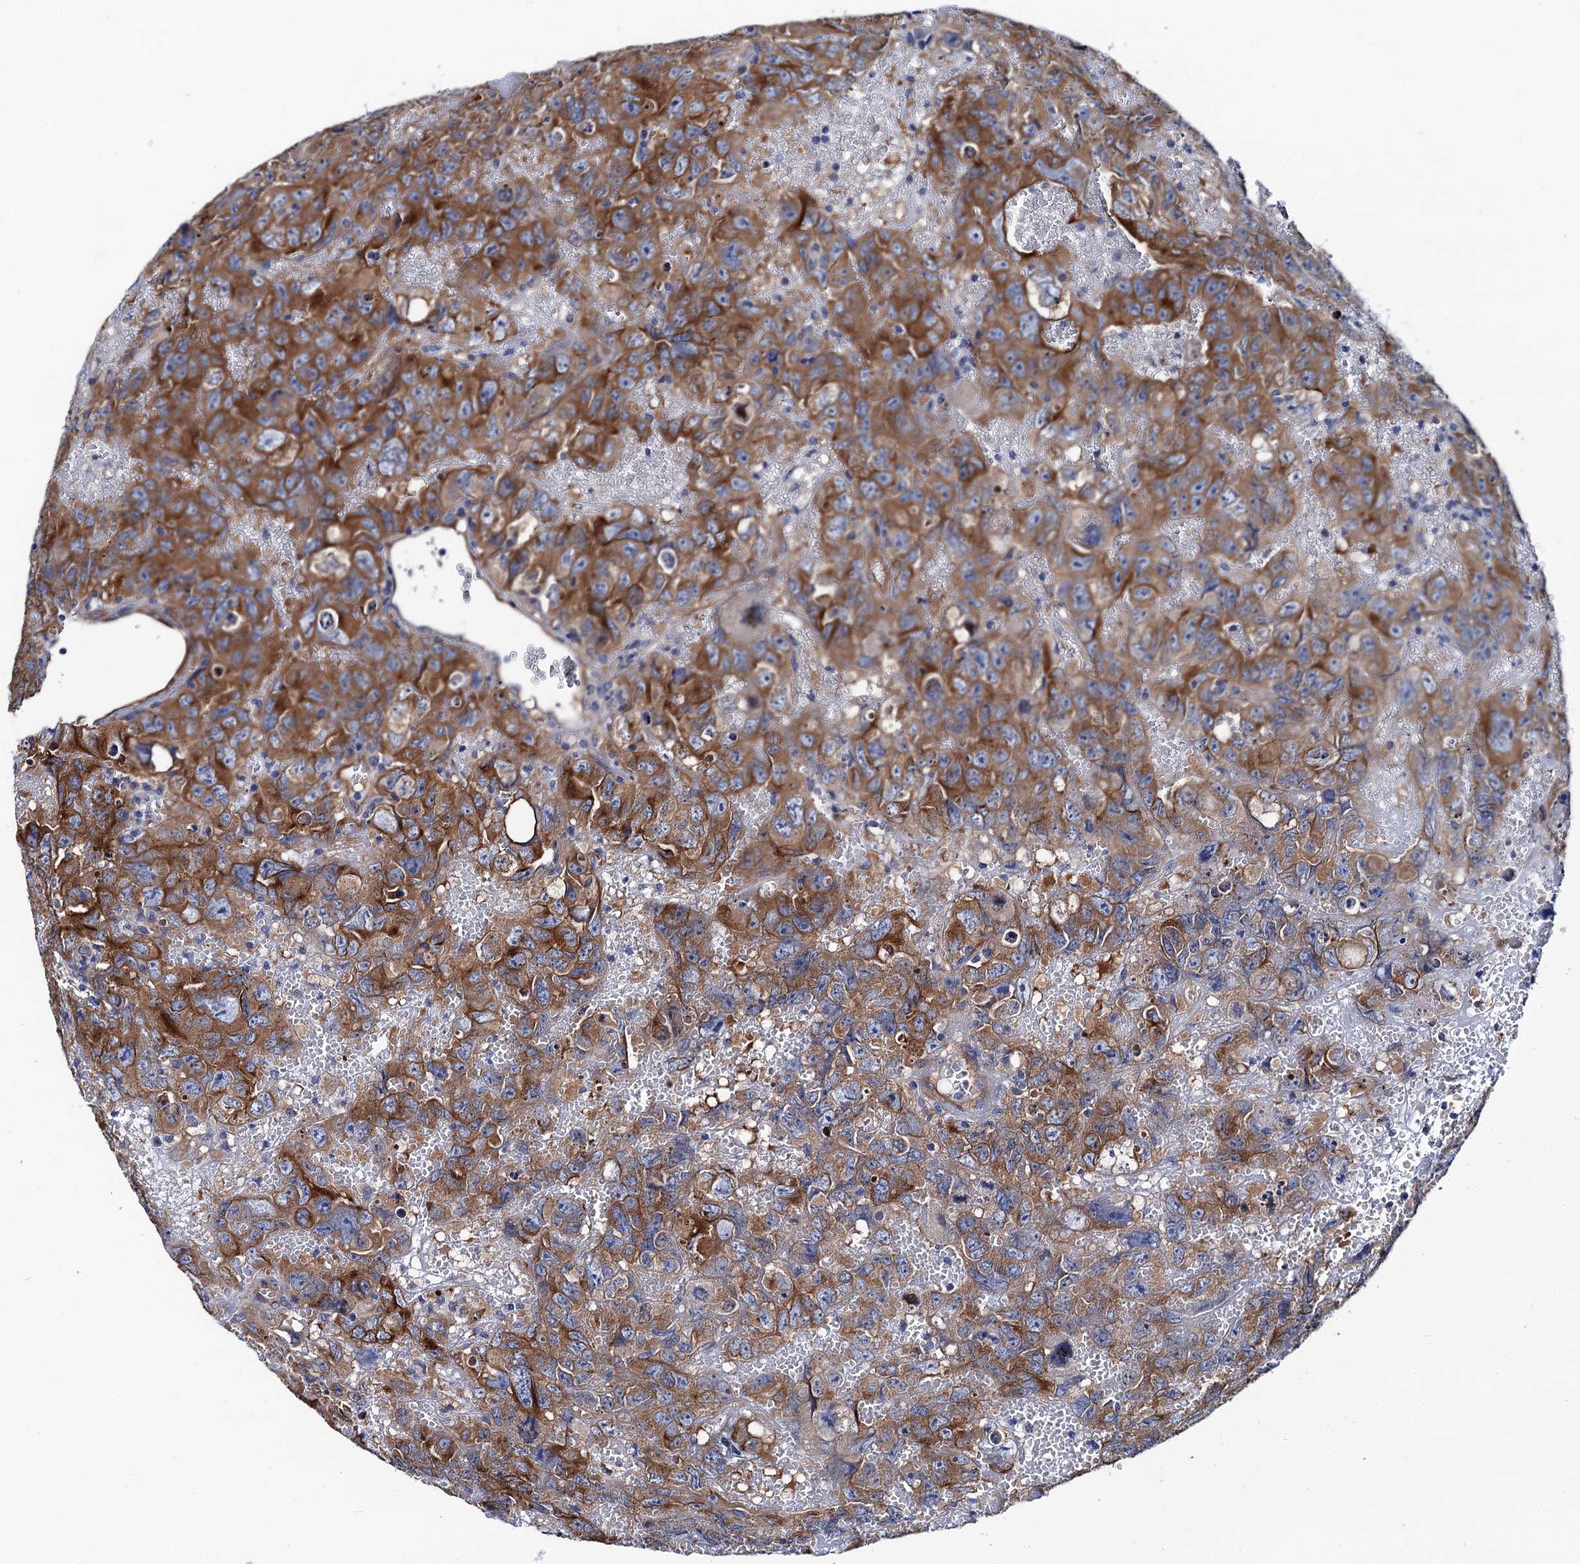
{"staining": {"intensity": "strong", "quantity": ">75%", "location": "cytoplasmic/membranous"}, "tissue": "testis cancer", "cell_type": "Tumor cells", "image_type": "cancer", "snomed": [{"axis": "morphology", "description": "Carcinoma, Embryonal, NOS"}, {"axis": "topography", "description": "Testis"}], "caption": "Approximately >75% of tumor cells in human embryonal carcinoma (testis) show strong cytoplasmic/membranous protein expression as visualized by brown immunohistochemical staining.", "gene": "ZDHHC18", "patient": {"sex": "male", "age": 45}}